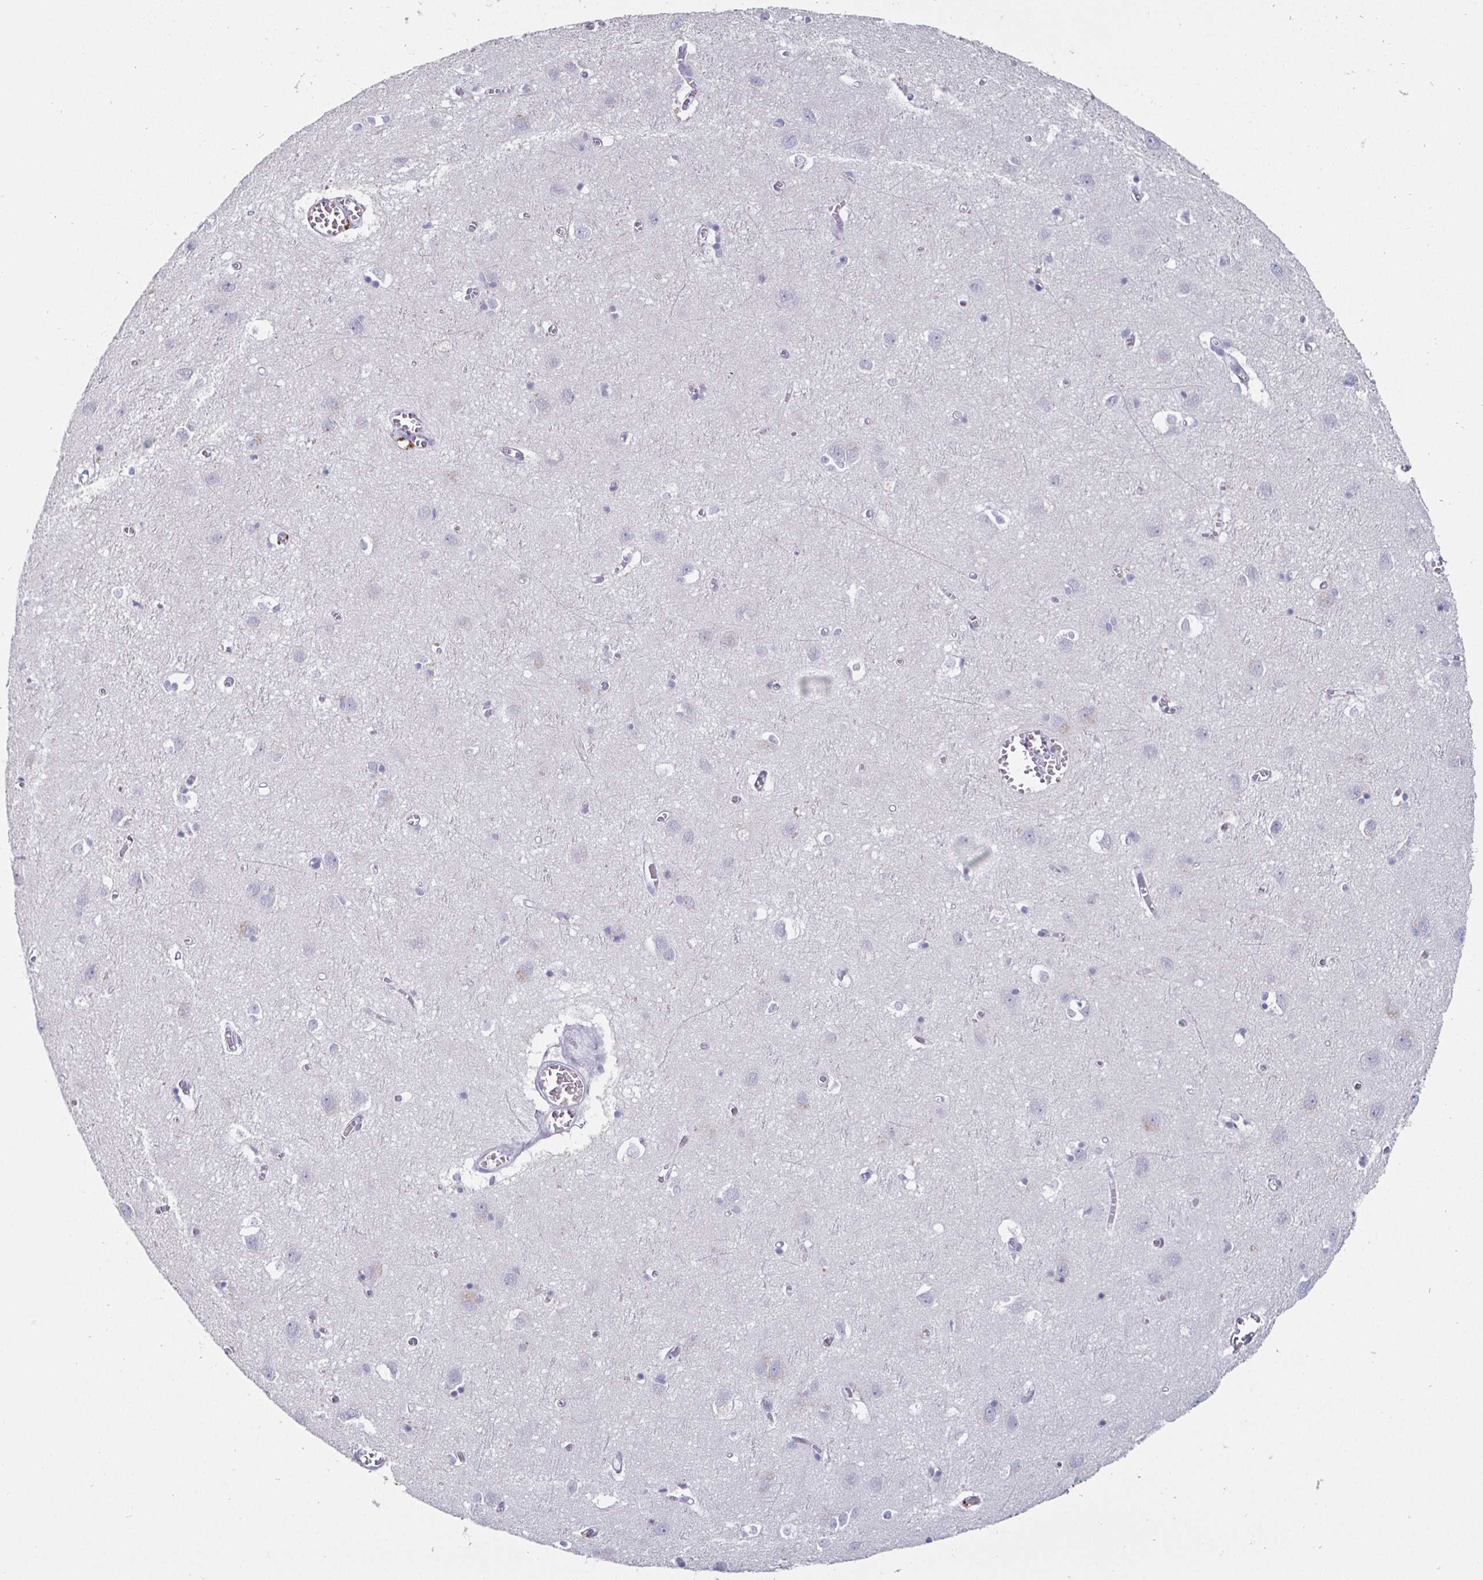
{"staining": {"intensity": "moderate", "quantity": "<25%", "location": "cytoplasmic/membranous"}, "tissue": "cerebral cortex", "cell_type": "Endothelial cells", "image_type": "normal", "snomed": [{"axis": "morphology", "description": "Normal tissue, NOS"}, {"axis": "topography", "description": "Cerebral cortex"}], "caption": "Immunohistochemistry (IHC) histopathology image of unremarkable cerebral cortex: human cerebral cortex stained using immunohistochemistry displays low levels of moderate protein expression localized specifically in the cytoplasmic/membranous of endothelial cells, appearing as a cytoplasmic/membranous brown color.", "gene": "ENPP1", "patient": {"sex": "male", "age": 70}}